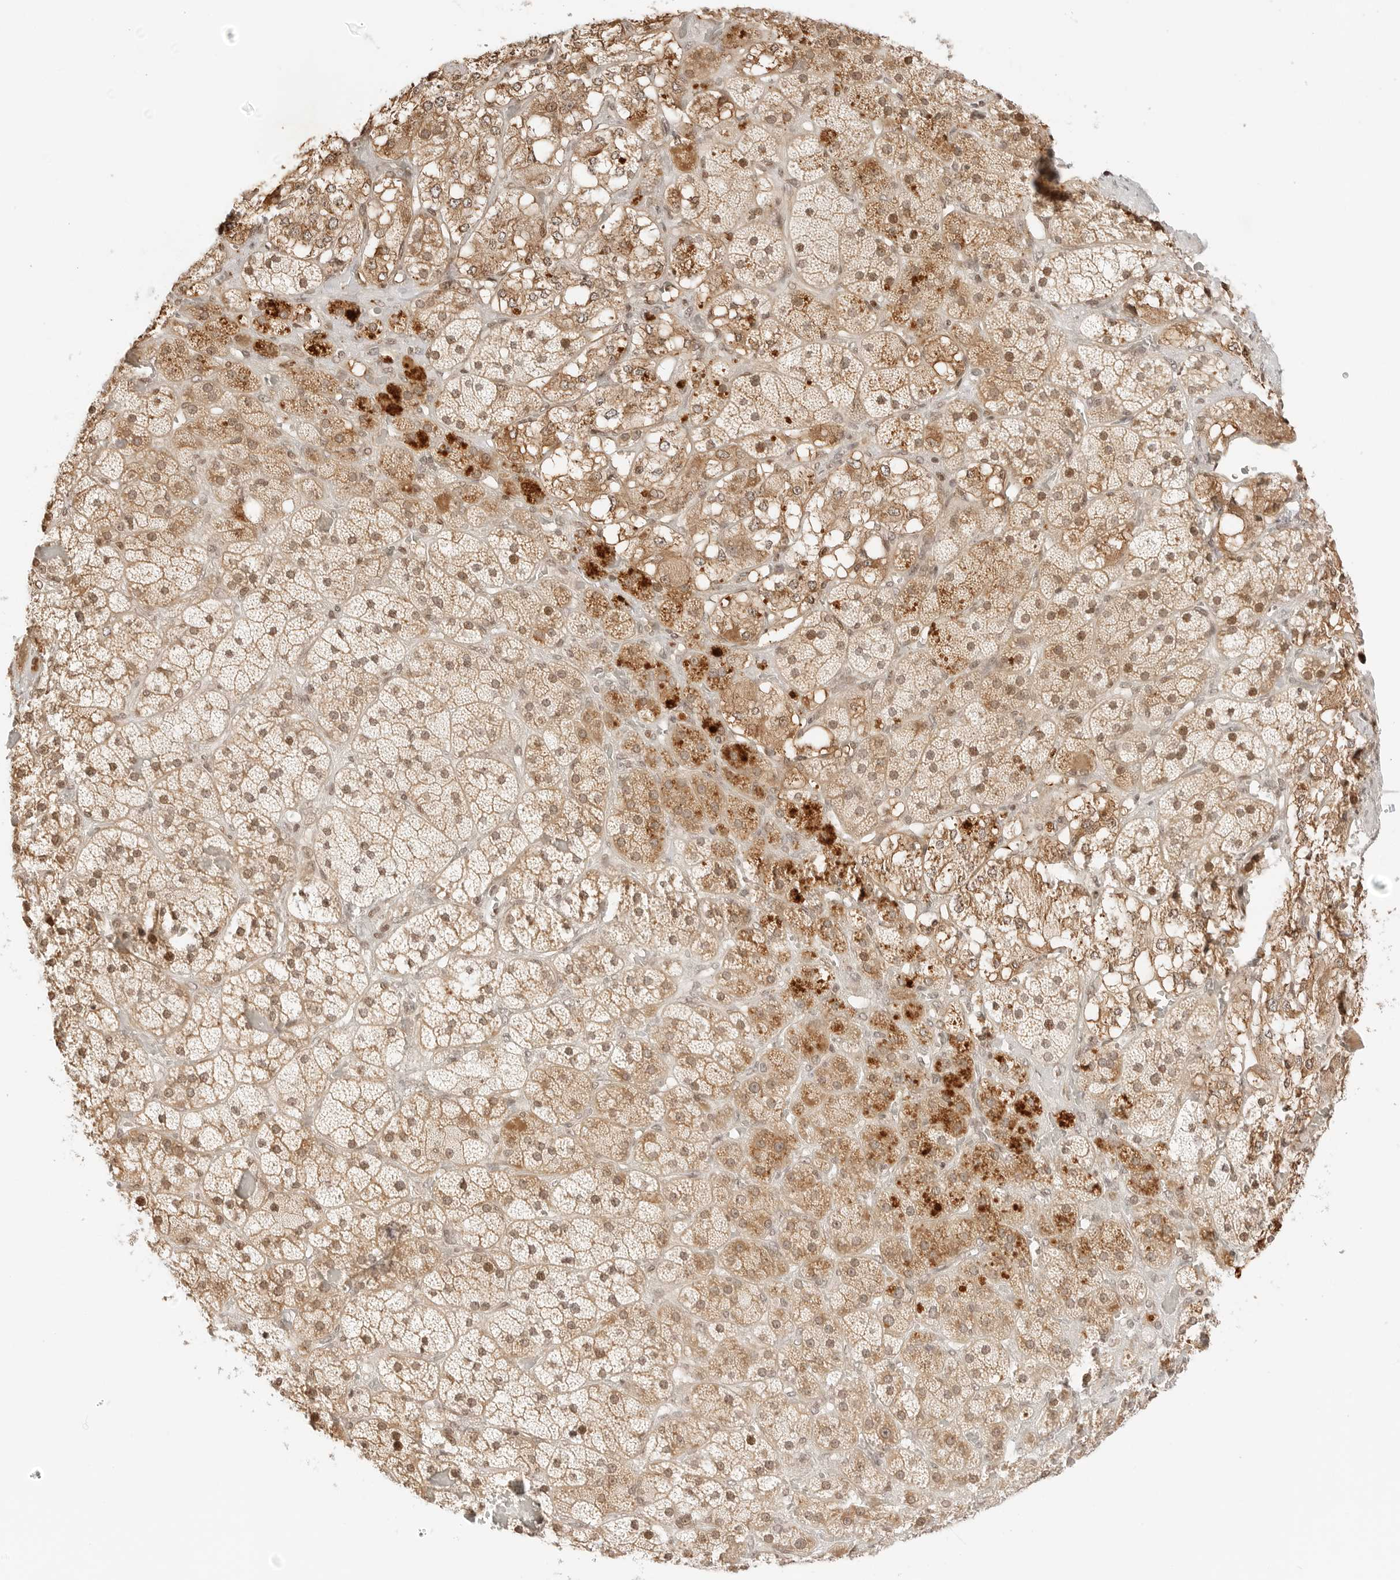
{"staining": {"intensity": "moderate", "quantity": ">75%", "location": "cytoplasmic/membranous,nuclear"}, "tissue": "adrenal gland", "cell_type": "Glandular cells", "image_type": "normal", "snomed": [{"axis": "morphology", "description": "Normal tissue, NOS"}, {"axis": "topography", "description": "Adrenal gland"}], "caption": "Glandular cells exhibit moderate cytoplasmic/membranous,nuclear expression in about >75% of cells in benign adrenal gland. (IHC, brightfield microscopy, high magnification).", "gene": "RPS6KL1", "patient": {"sex": "male", "age": 57}}